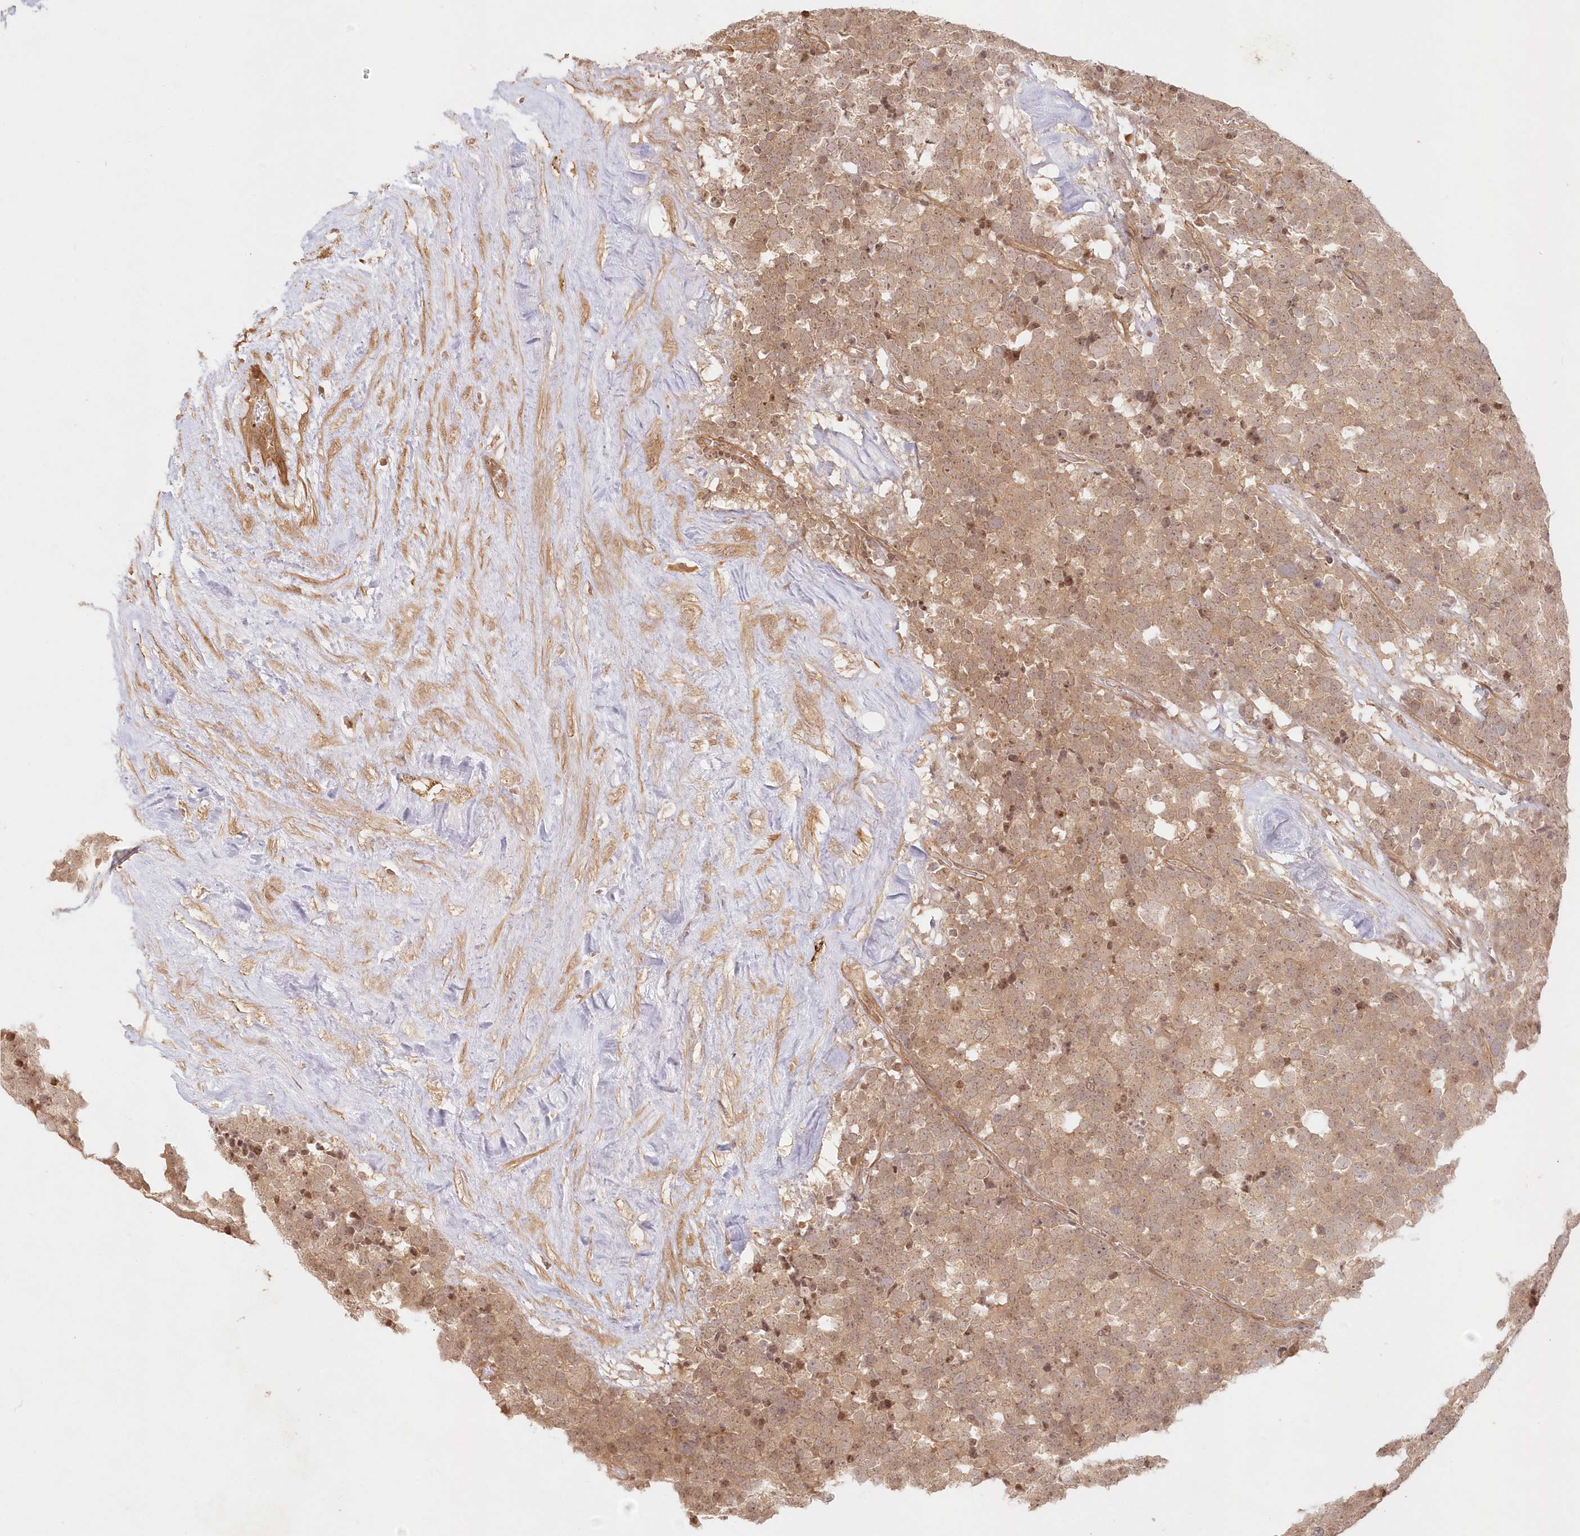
{"staining": {"intensity": "moderate", "quantity": ">75%", "location": "cytoplasmic/membranous"}, "tissue": "testis cancer", "cell_type": "Tumor cells", "image_type": "cancer", "snomed": [{"axis": "morphology", "description": "Seminoma, NOS"}, {"axis": "topography", "description": "Testis"}], "caption": "Immunohistochemistry (IHC) micrograph of neoplastic tissue: human testis seminoma stained using IHC demonstrates medium levels of moderate protein expression localized specifically in the cytoplasmic/membranous of tumor cells, appearing as a cytoplasmic/membranous brown color.", "gene": "KIAA0232", "patient": {"sex": "male", "age": 71}}